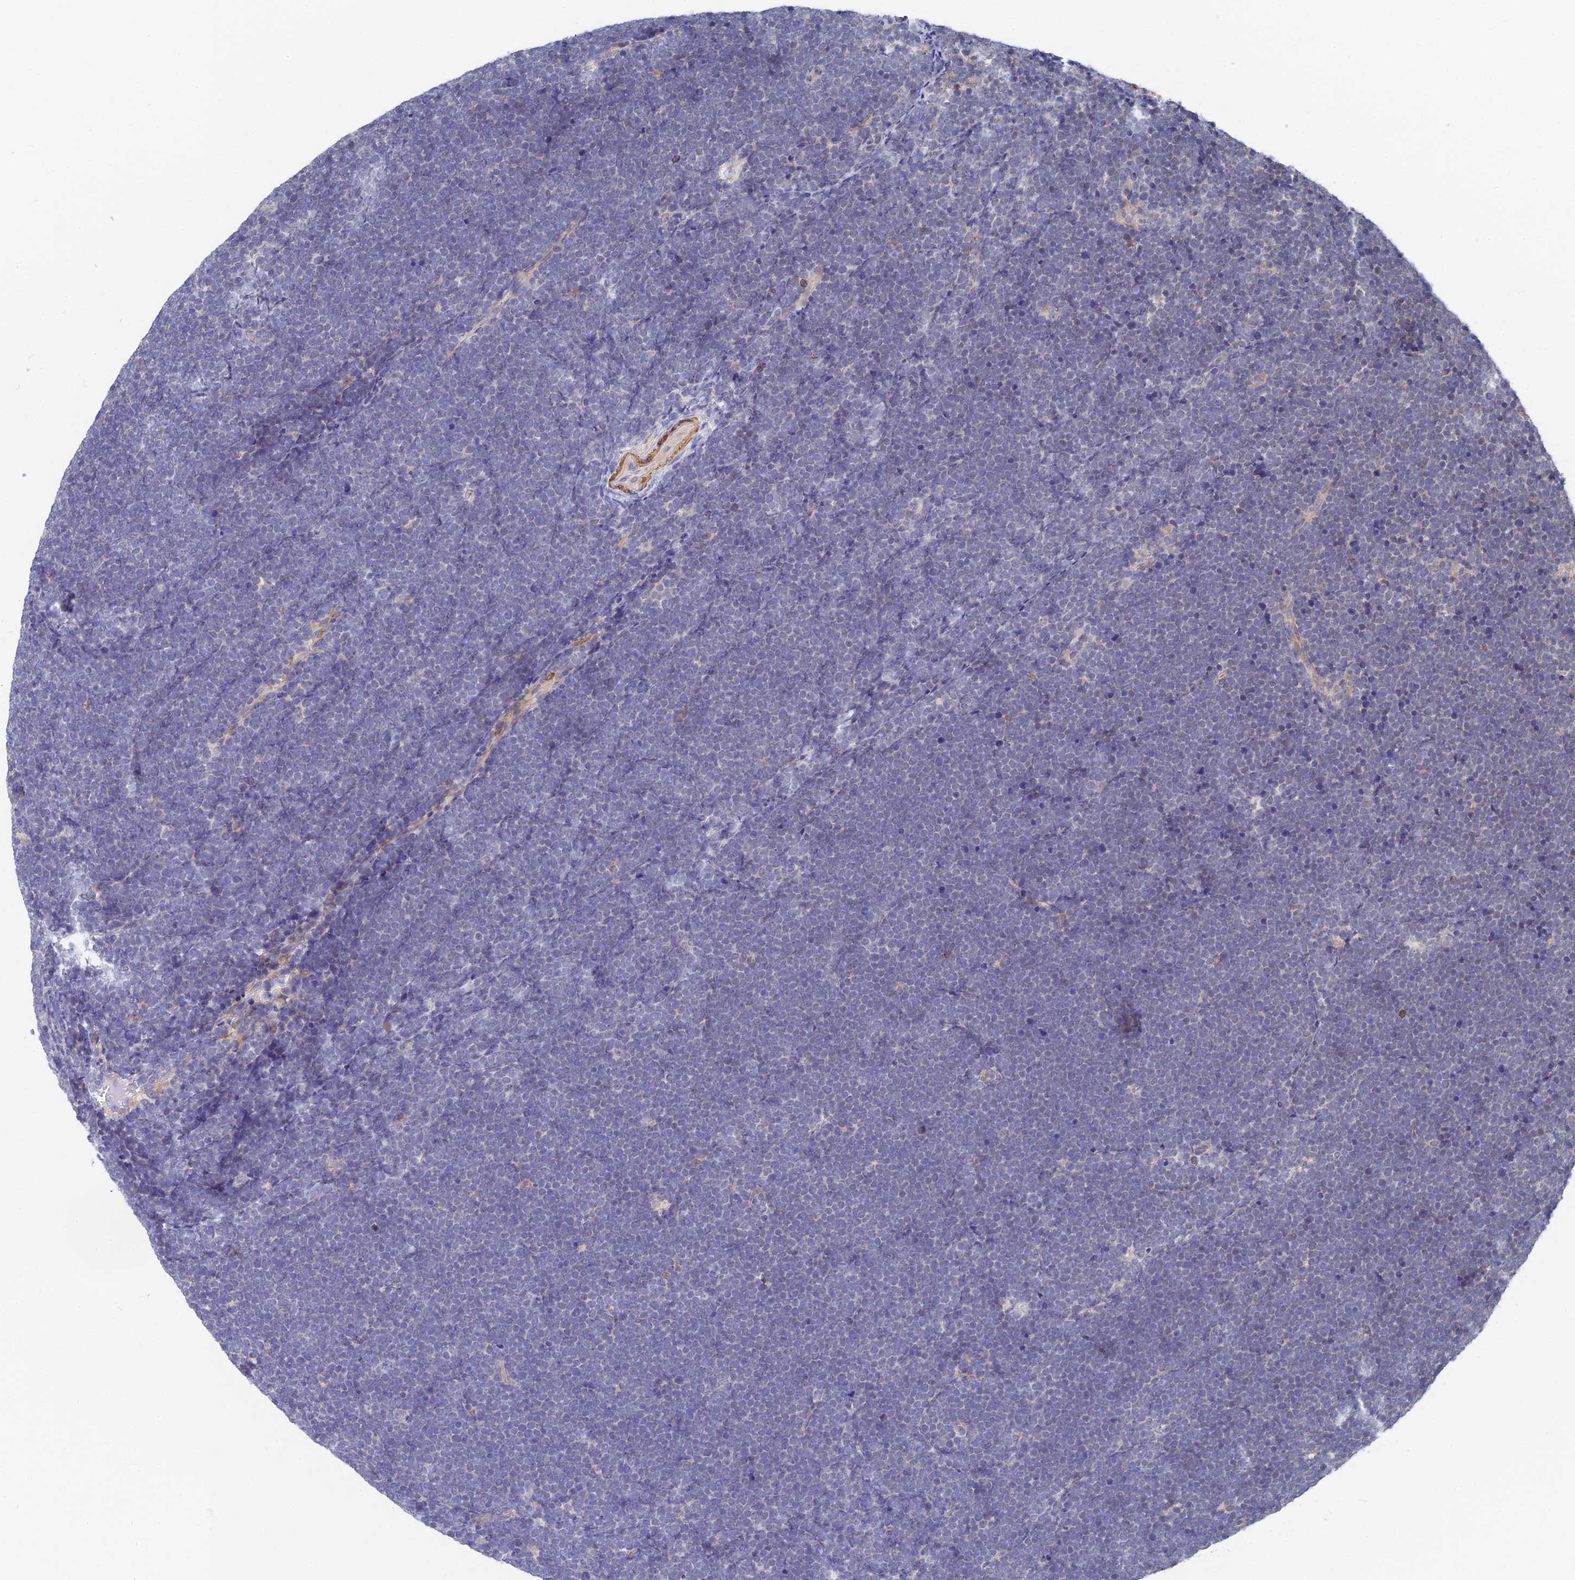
{"staining": {"intensity": "negative", "quantity": "none", "location": "none"}, "tissue": "lymphoma", "cell_type": "Tumor cells", "image_type": "cancer", "snomed": [{"axis": "morphology", "description": "Malignant lymphoma, non-Hodgkin's type, High grade"}, {"axis": "topography", "description": "Lymph node"}], "caption": "High power microscopy image of an immunohistochemistry histopathology image of lymphoma, revealing no significant positivity in tumor cells.", "gene": "CCDC113", "patient": {"sex": "male", "age": 13}}